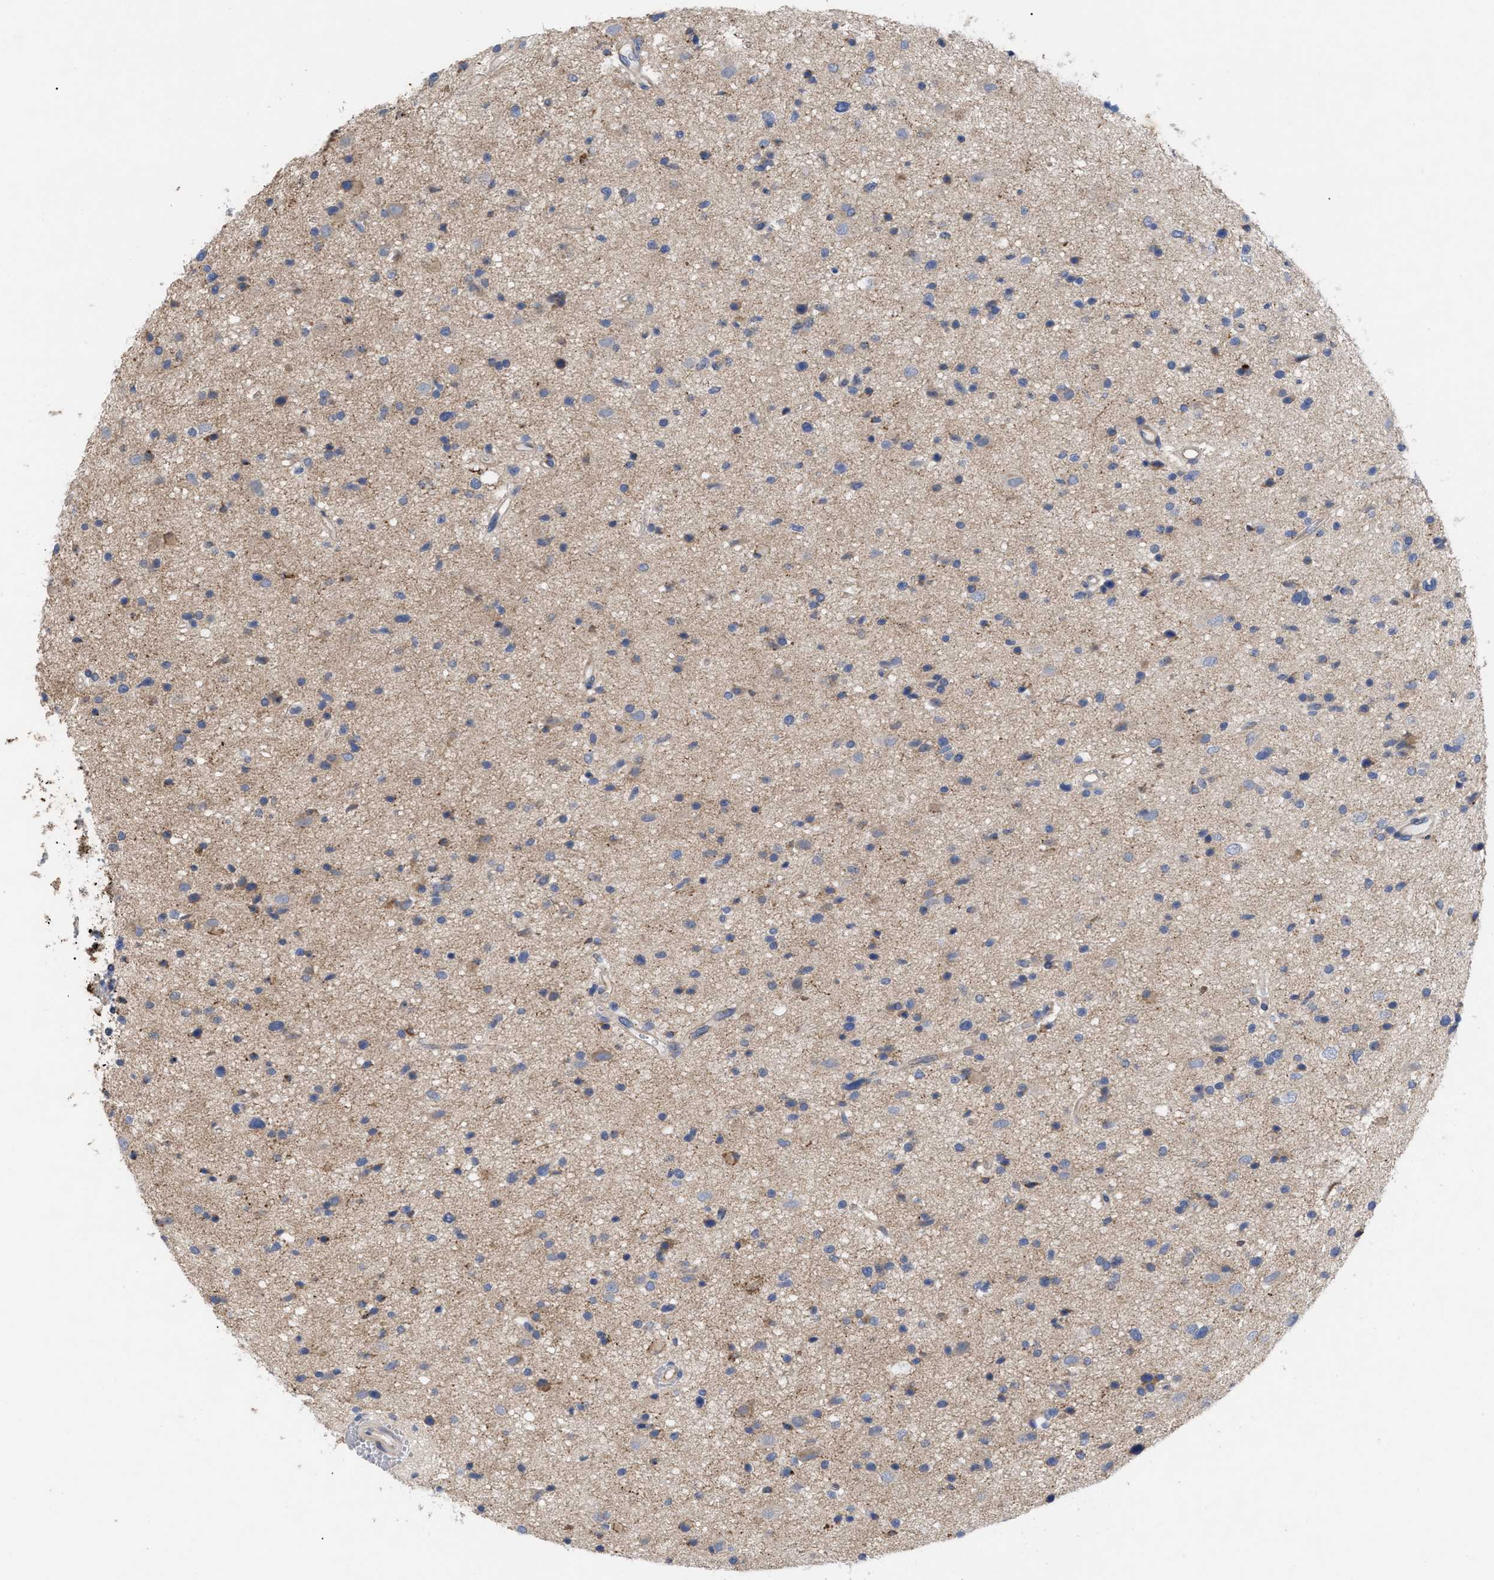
{"staining": {"intensity": "moderate", "quantity": "<25%", "location": "cytoplasmic/membranous"}, "tissue": "glioma", "cell_type": "Tumor cells", "image_type": "cancer", "snomed": [{"axis": "morphology", "description": "Glioma, malignant, High grade"}, {"axis": "topography", "description": "Brain"}], "caption": "Malignant glioma (high-grade) stained with a brown dye displays moderate cytoplasmic/membranous positive staining in approximately <25% of tumor cells.", "gene": "VIP", "patient": {"sex": "male", "age": 33}}